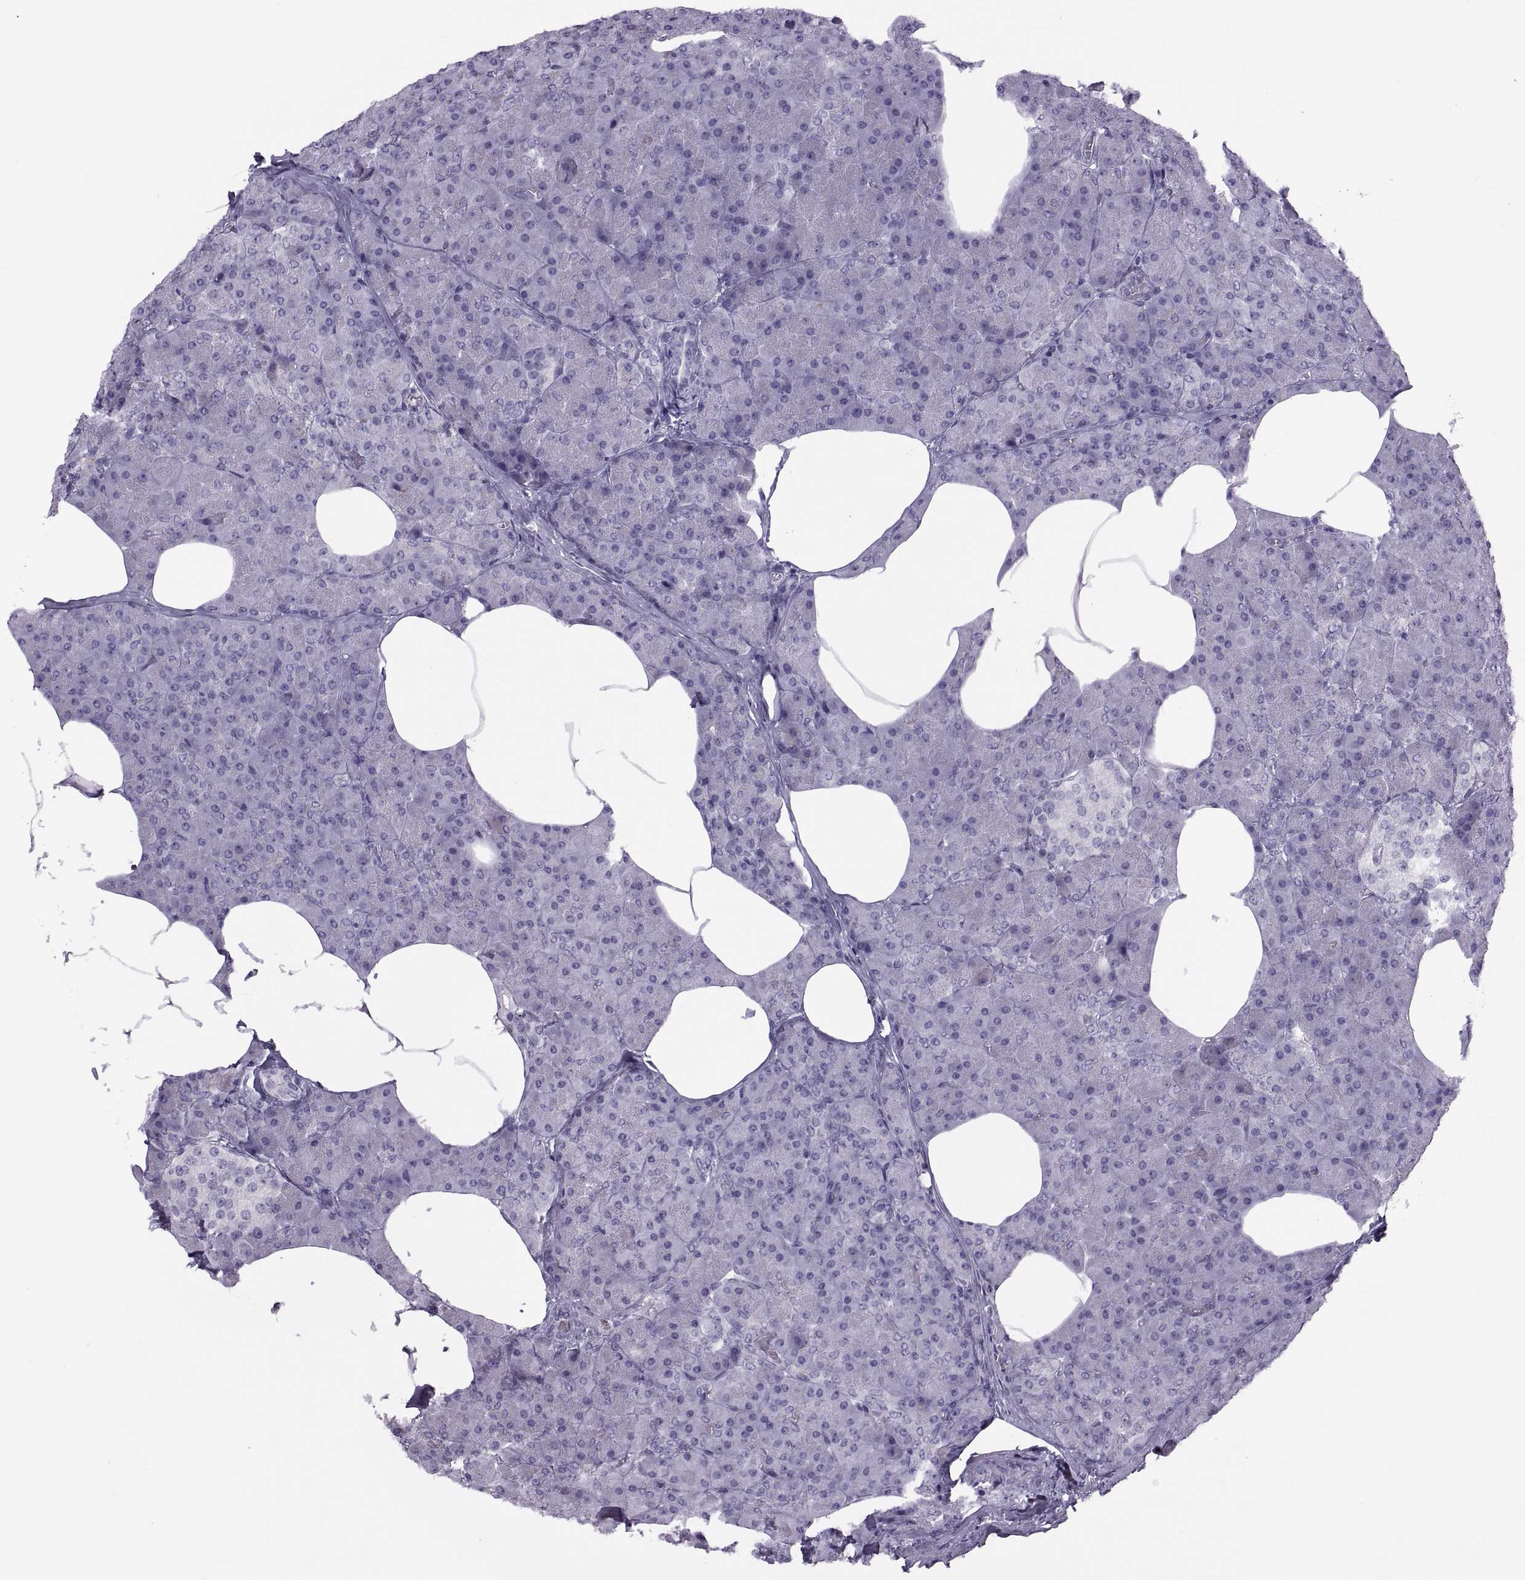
{"staining": {"intensity": "negative", "quantity": "none", "location": "none"}, "tissue": "pancreas", "cell_type": "Exocrine glandular cells", "image_type": "normal", "snomed": [{"axis": "morphology", "description": "Normal tissue, NOS"}, {"axis": "topography", "description": "Pancreas"}], "caption": "Protein analysis of normal pancreas demonstrates no significant staining in exocrine glandular cells.", "gene": "FAM24A", "patient": {"sex": "female", "age": 45}}